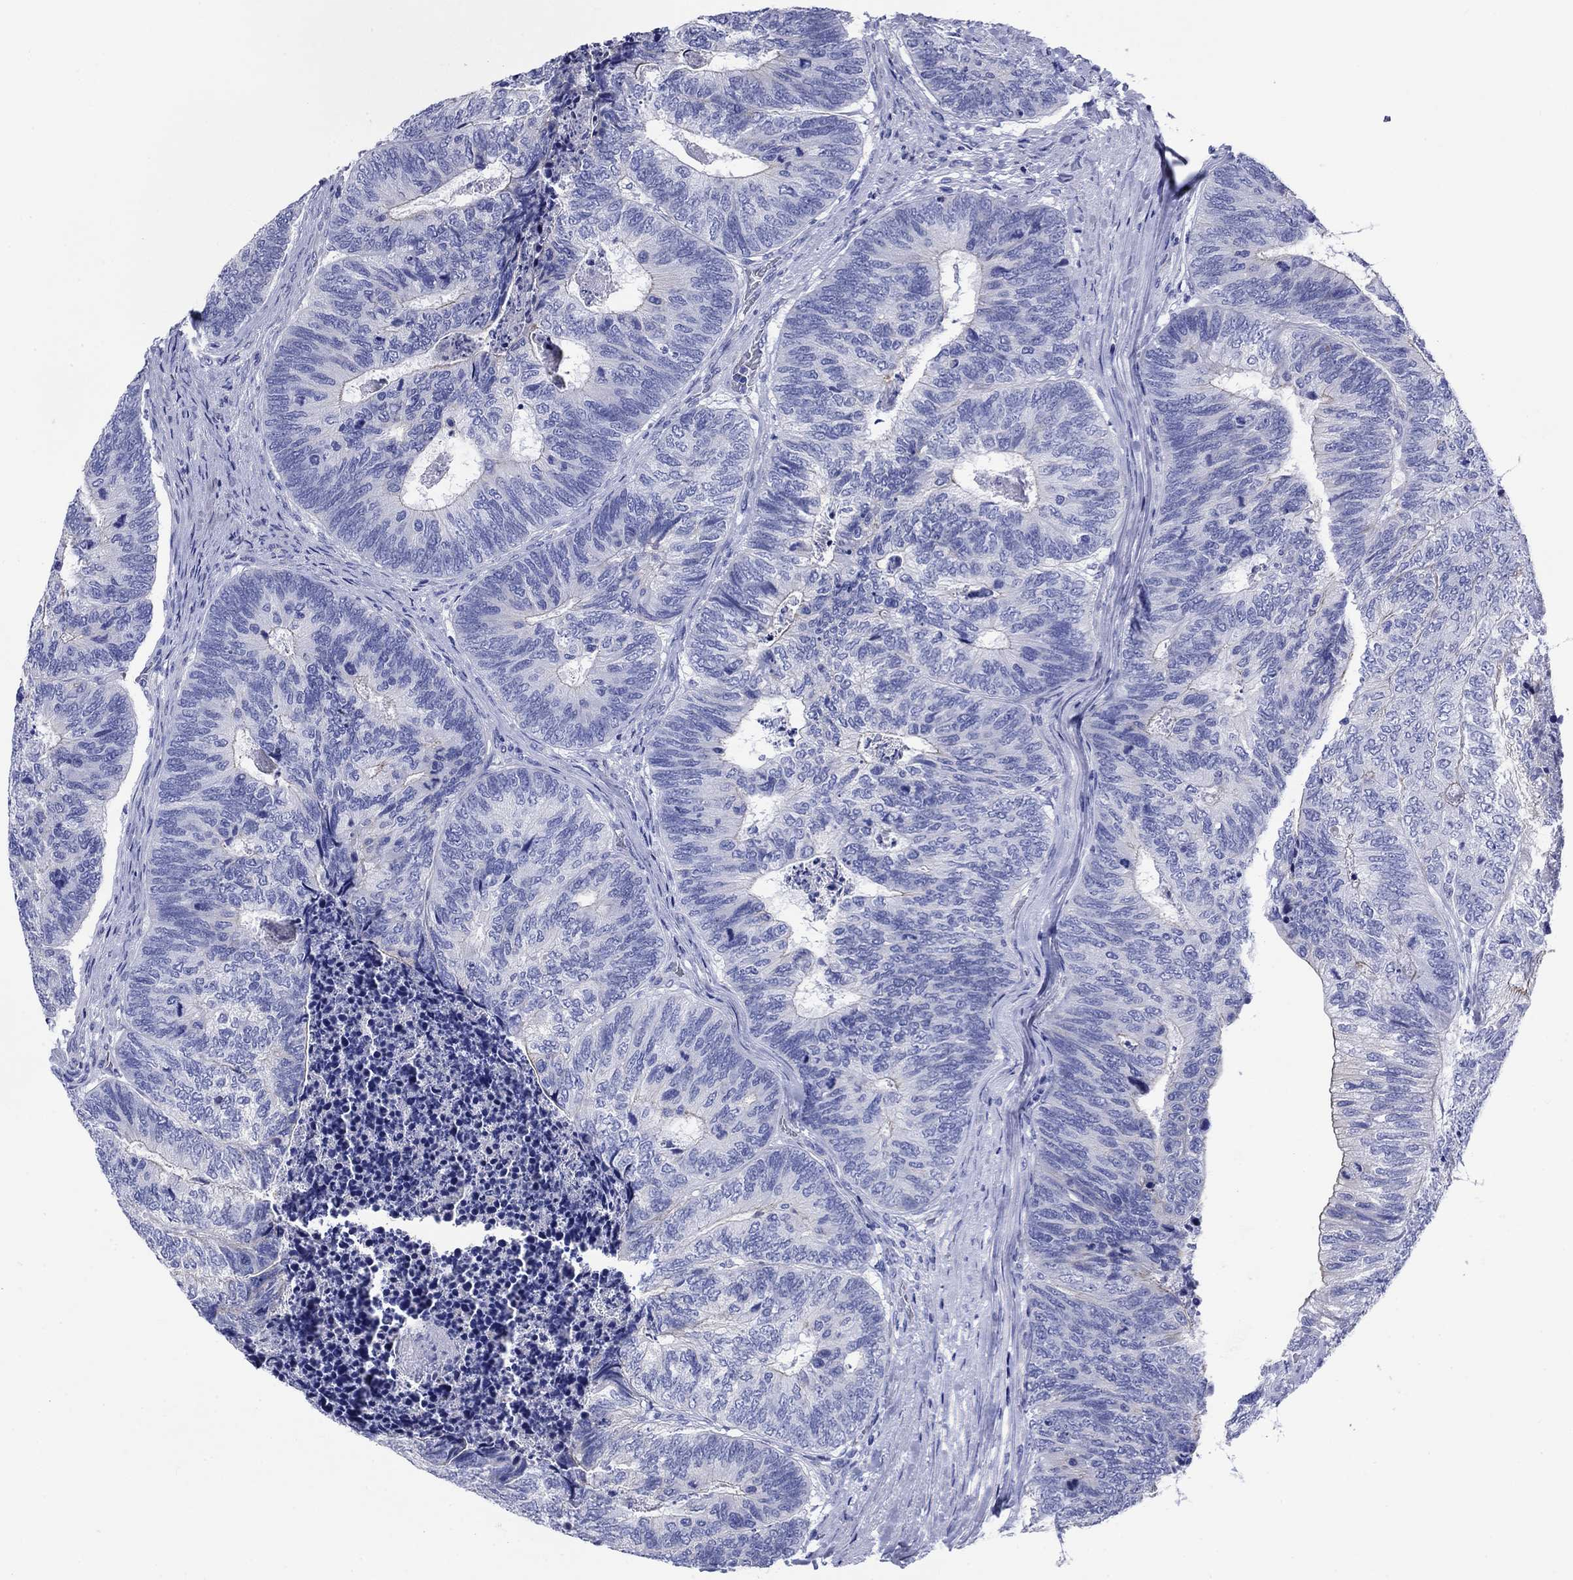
{"staining": {"intensity": "negative", "quantity": "none", "location": "none"}, "tissue": "colorectal cancer", "cell_type": "Tumor cells", "image_type": "cancer", "snomed": [{"axis": "morphology", "description": "Adenocarcinoma, NOS"}, {"axis": "topography", "description": "Colon"}], "caption": "Immunohistochemistry (IHC) micrograph of neoplastic tissue: human adenocarcinoma (colorectal) stained with DAB exhibits no significant protein positivity in tumor cells.", "gene": "SLC1A2", "patient": {"sex": "female", "age": 67}}